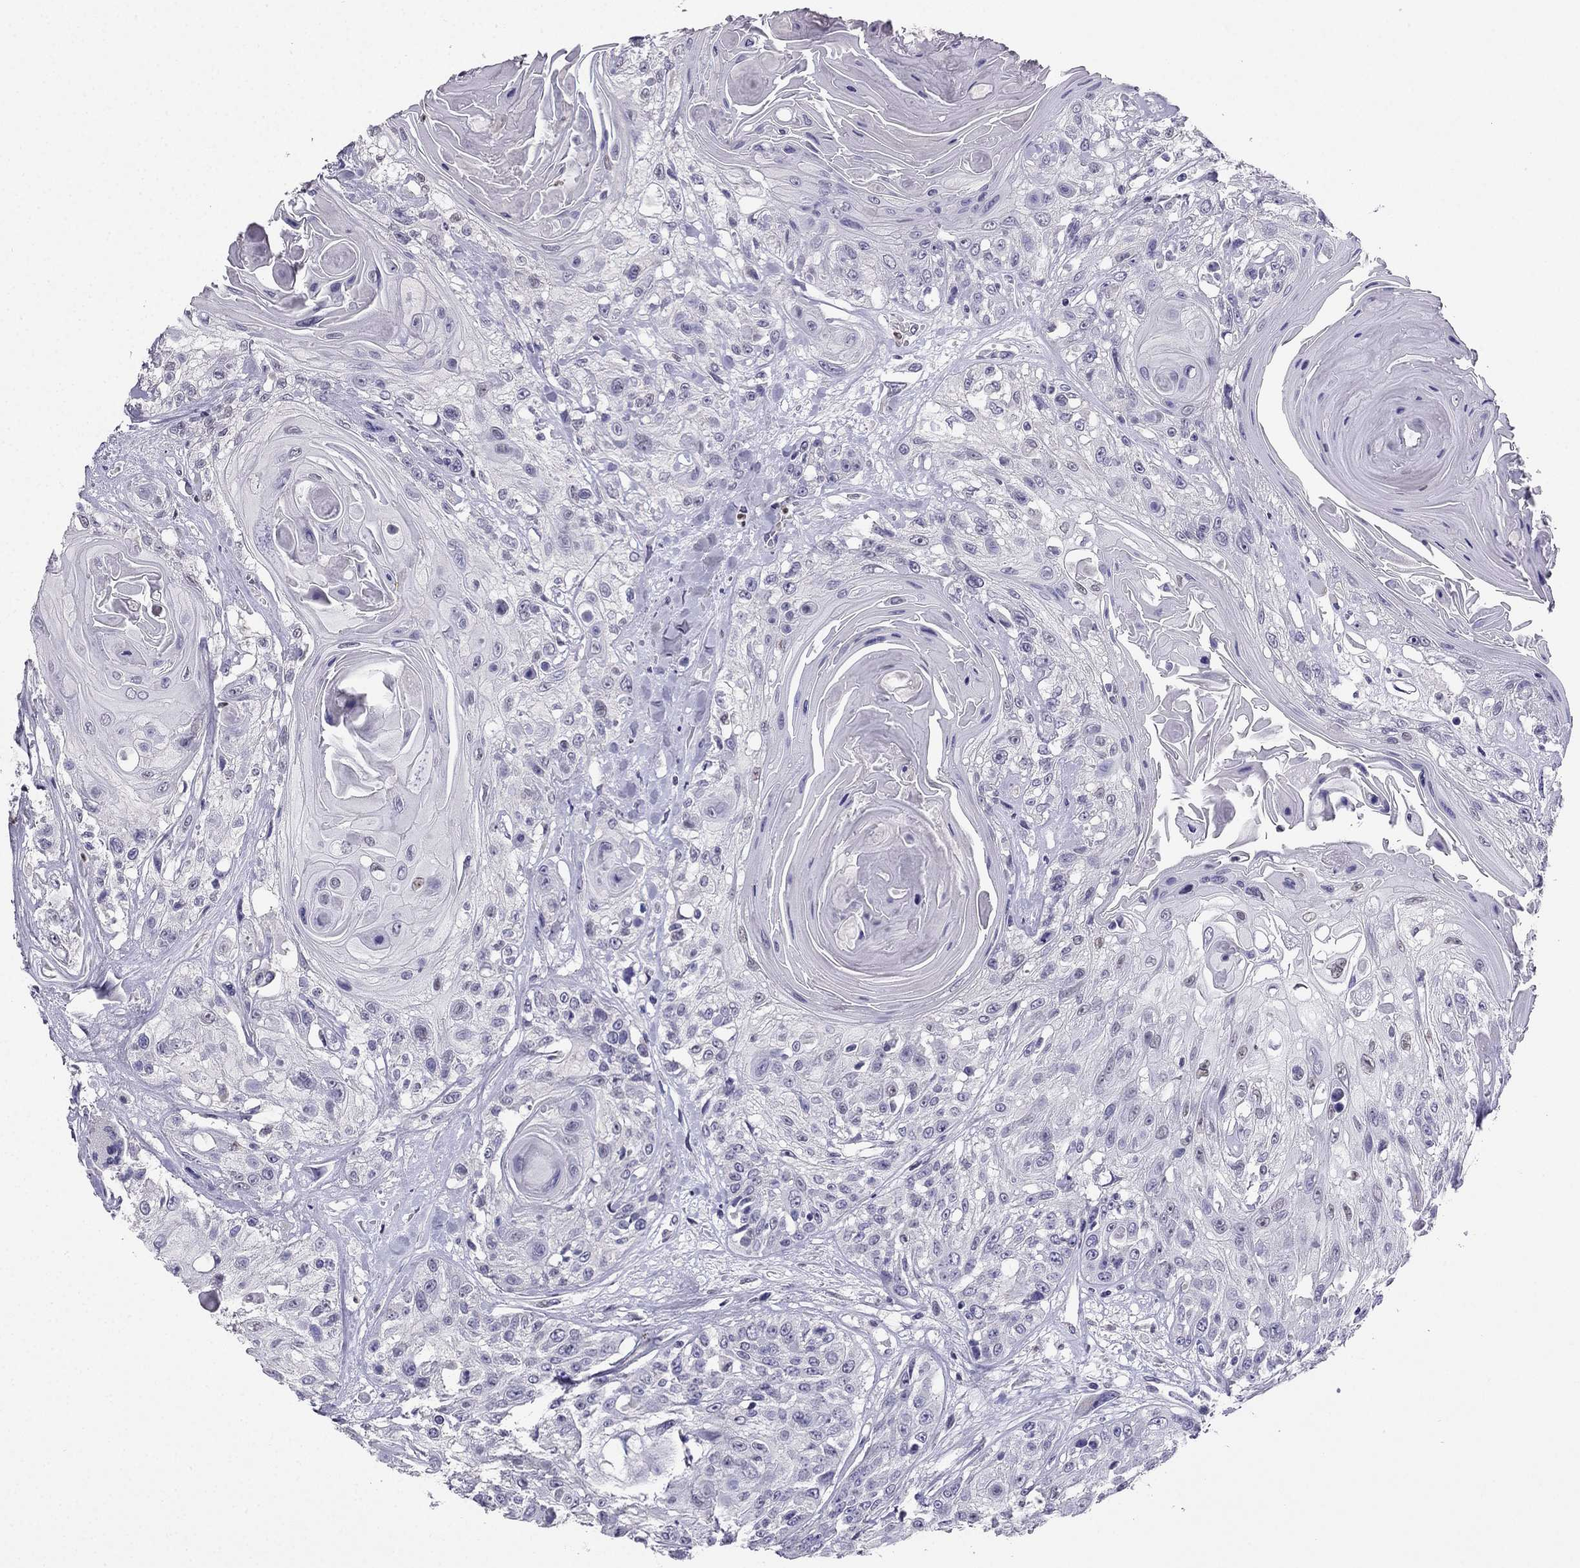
{"staining": {"intensity": "negative", "quantity": "none", "location": "none"}, "tissue": "head and neck cancer", "cell_type": "Tumor cells", "image_type": "cancer", "snomed": [{"axis": "morphology", "description": "Squamous cell carcinoma, NOS"}, {"axis": "topography", "description": "Head-Neck"}], "caption": "The immunohistochemistry (IHC) photomicrograph has no significant expression in tumor cells of head and neck squamous cell carcinoma tissue.", "gene": "ARID3A", "patient": {"sex": "female", "age": 59}}